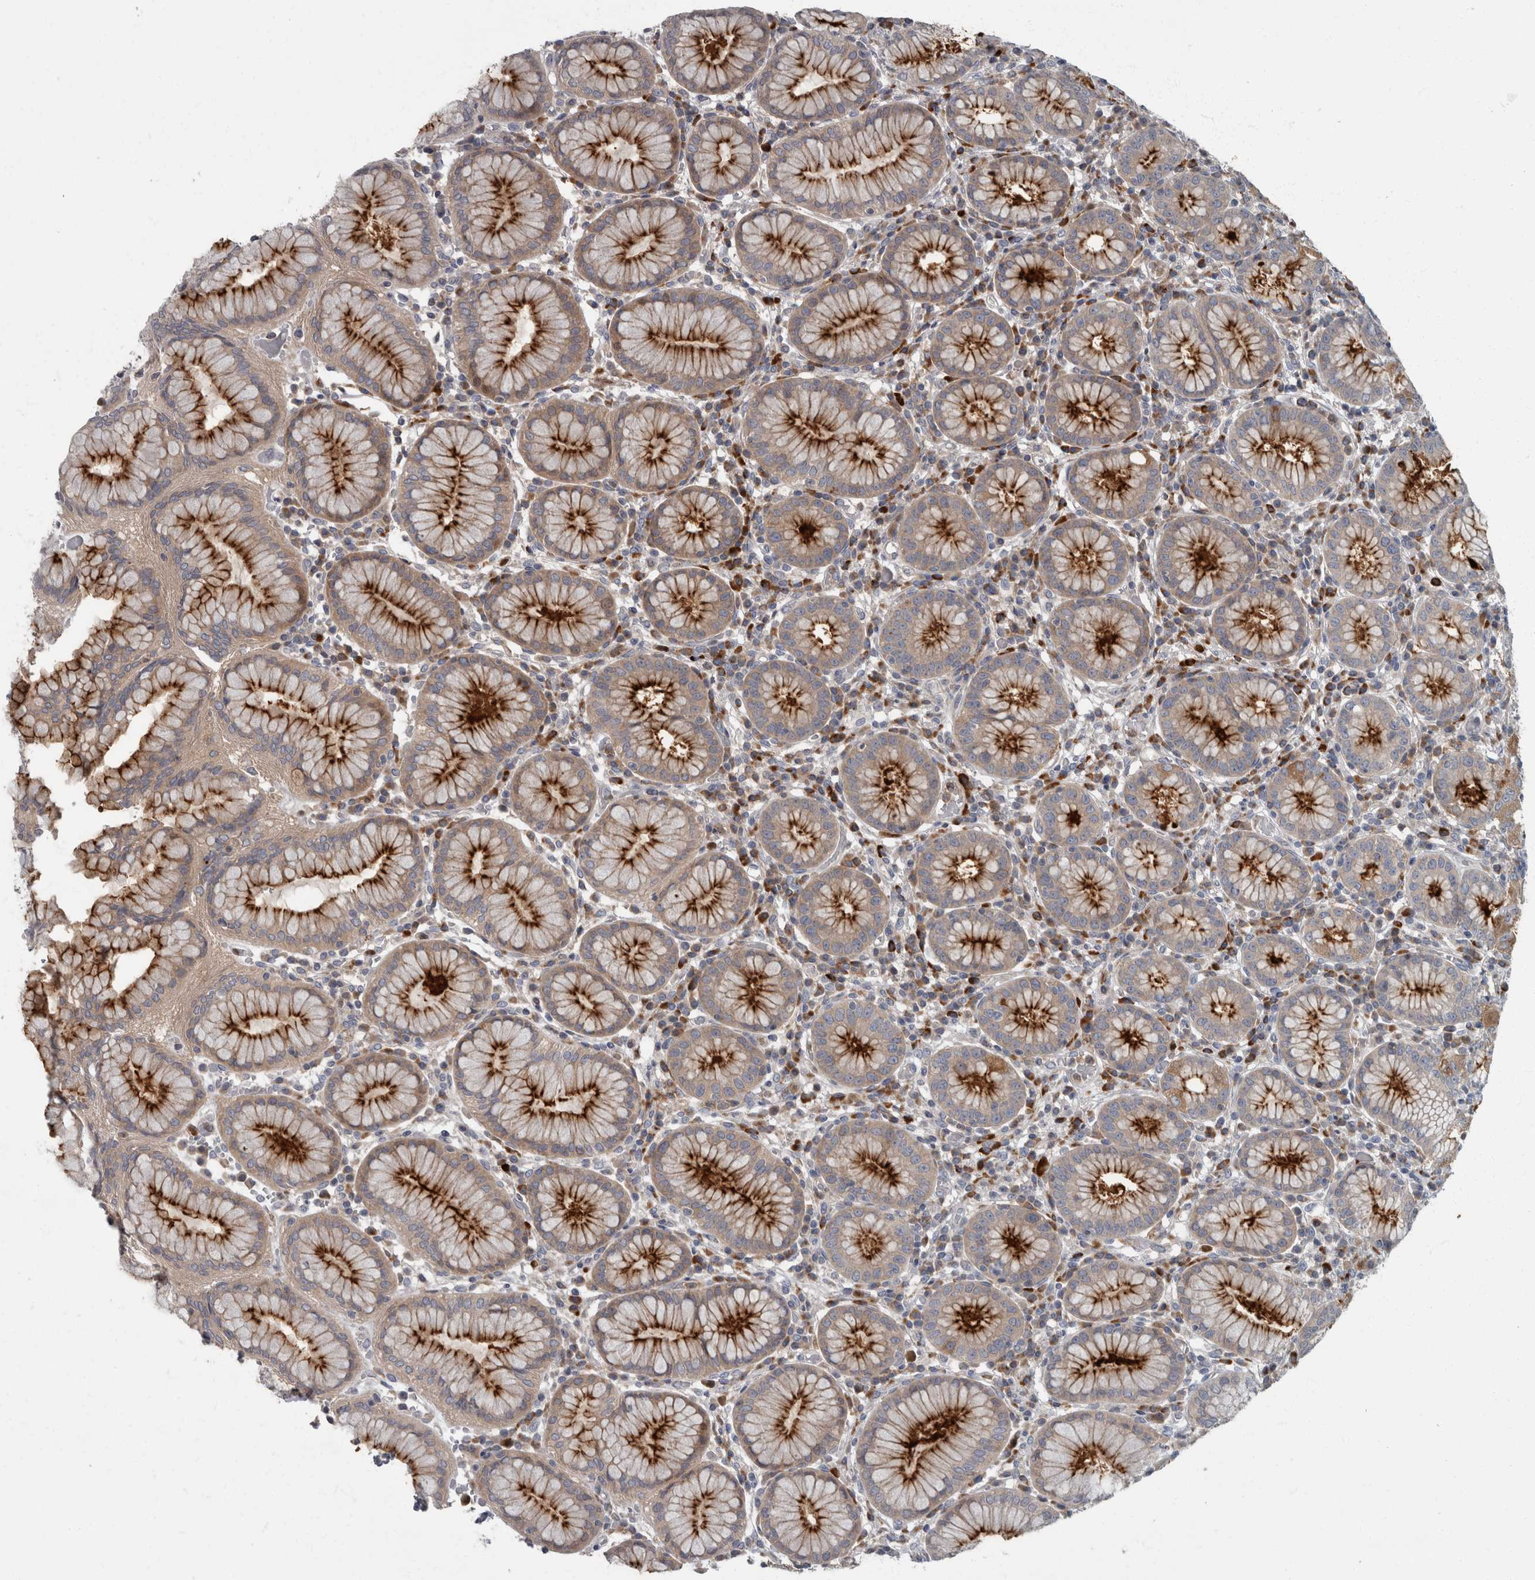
{"staining": {"intensity": "strong", "quantity": "25%-75%", "location": "cytoplasmic/membranous"}, "tissue": "stomach", "cell_type": "Glandular cells", "image_type": "normal", "snomed": [{"axis": "morphology", "description": "Normal tissue, NOS"}, {"axis": "topography", "description": "Stomach"}, {"axis": "topography", "description": "Stomach, lower"}], "caption": "An image showing strong cytoplasmic/membranous positivity in about 25%-75% of glandular cells in unremarkable stomach, as visualized by brown immunohistochemical staining.", "gene": "CDC42BPG", "patient": {"sex": "female", "age": 56}}